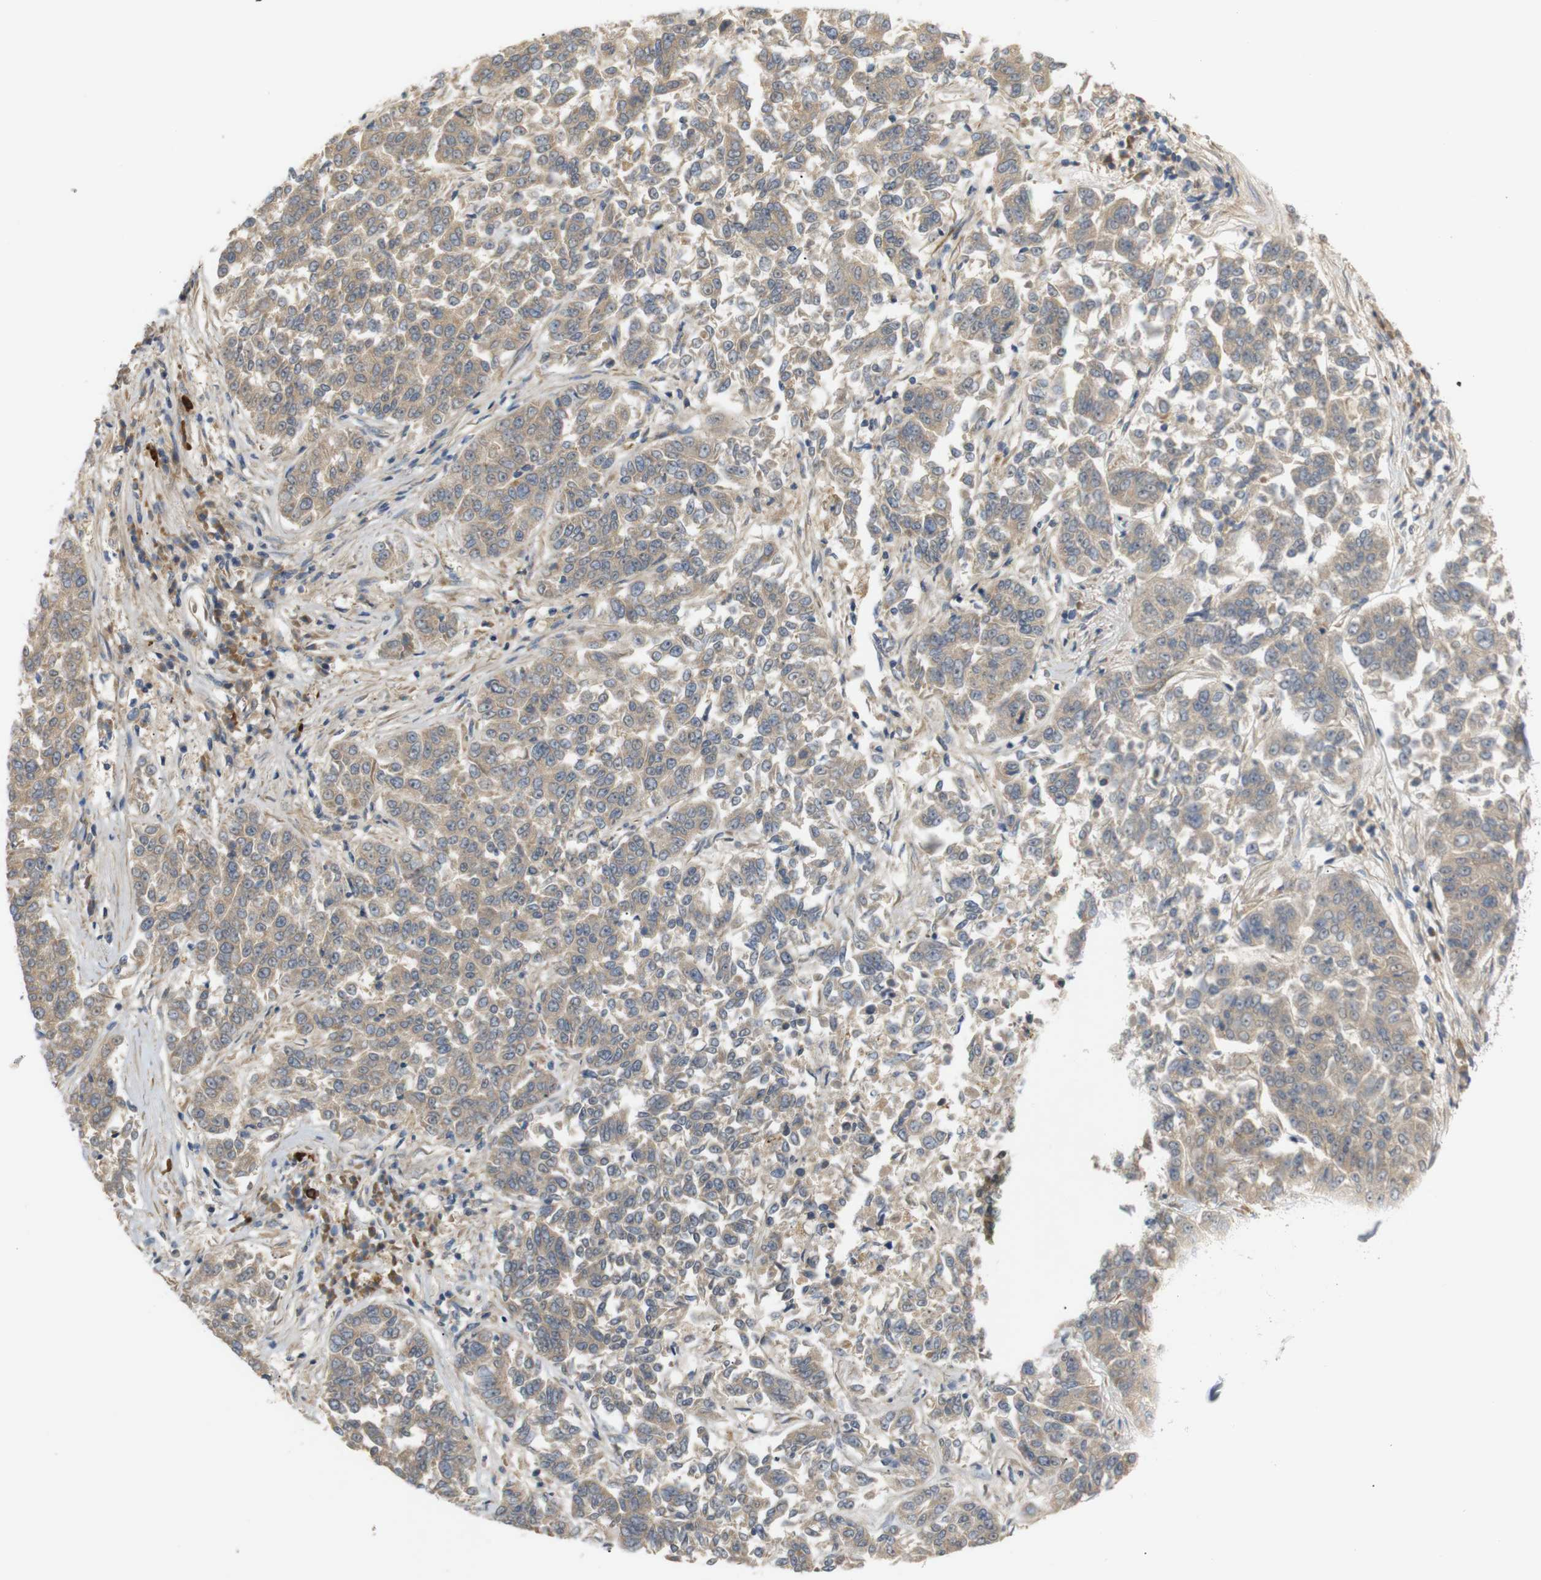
{"staining": {"intensity": "weak", "quantity": ">75%", "location": "cytoplasmic/membranous"}, "tissue": "lung cancer", "cell_type": "Tumor cells", "image_type": "cancer", "snomed": [{"axis": "morphology", "description": "Adenocarcinoma, NOS"}, {"axis": "topography", "description": "Lung"}], "caption": "Immunohistochemical staining of human lung cancer (adenocarcinoma) displays weak cytoplasmic/membranous protein staining in approximately >75% of tumor cells.", "gene": "RPTOR", "patient": {"sex": "male", "age": 84}}